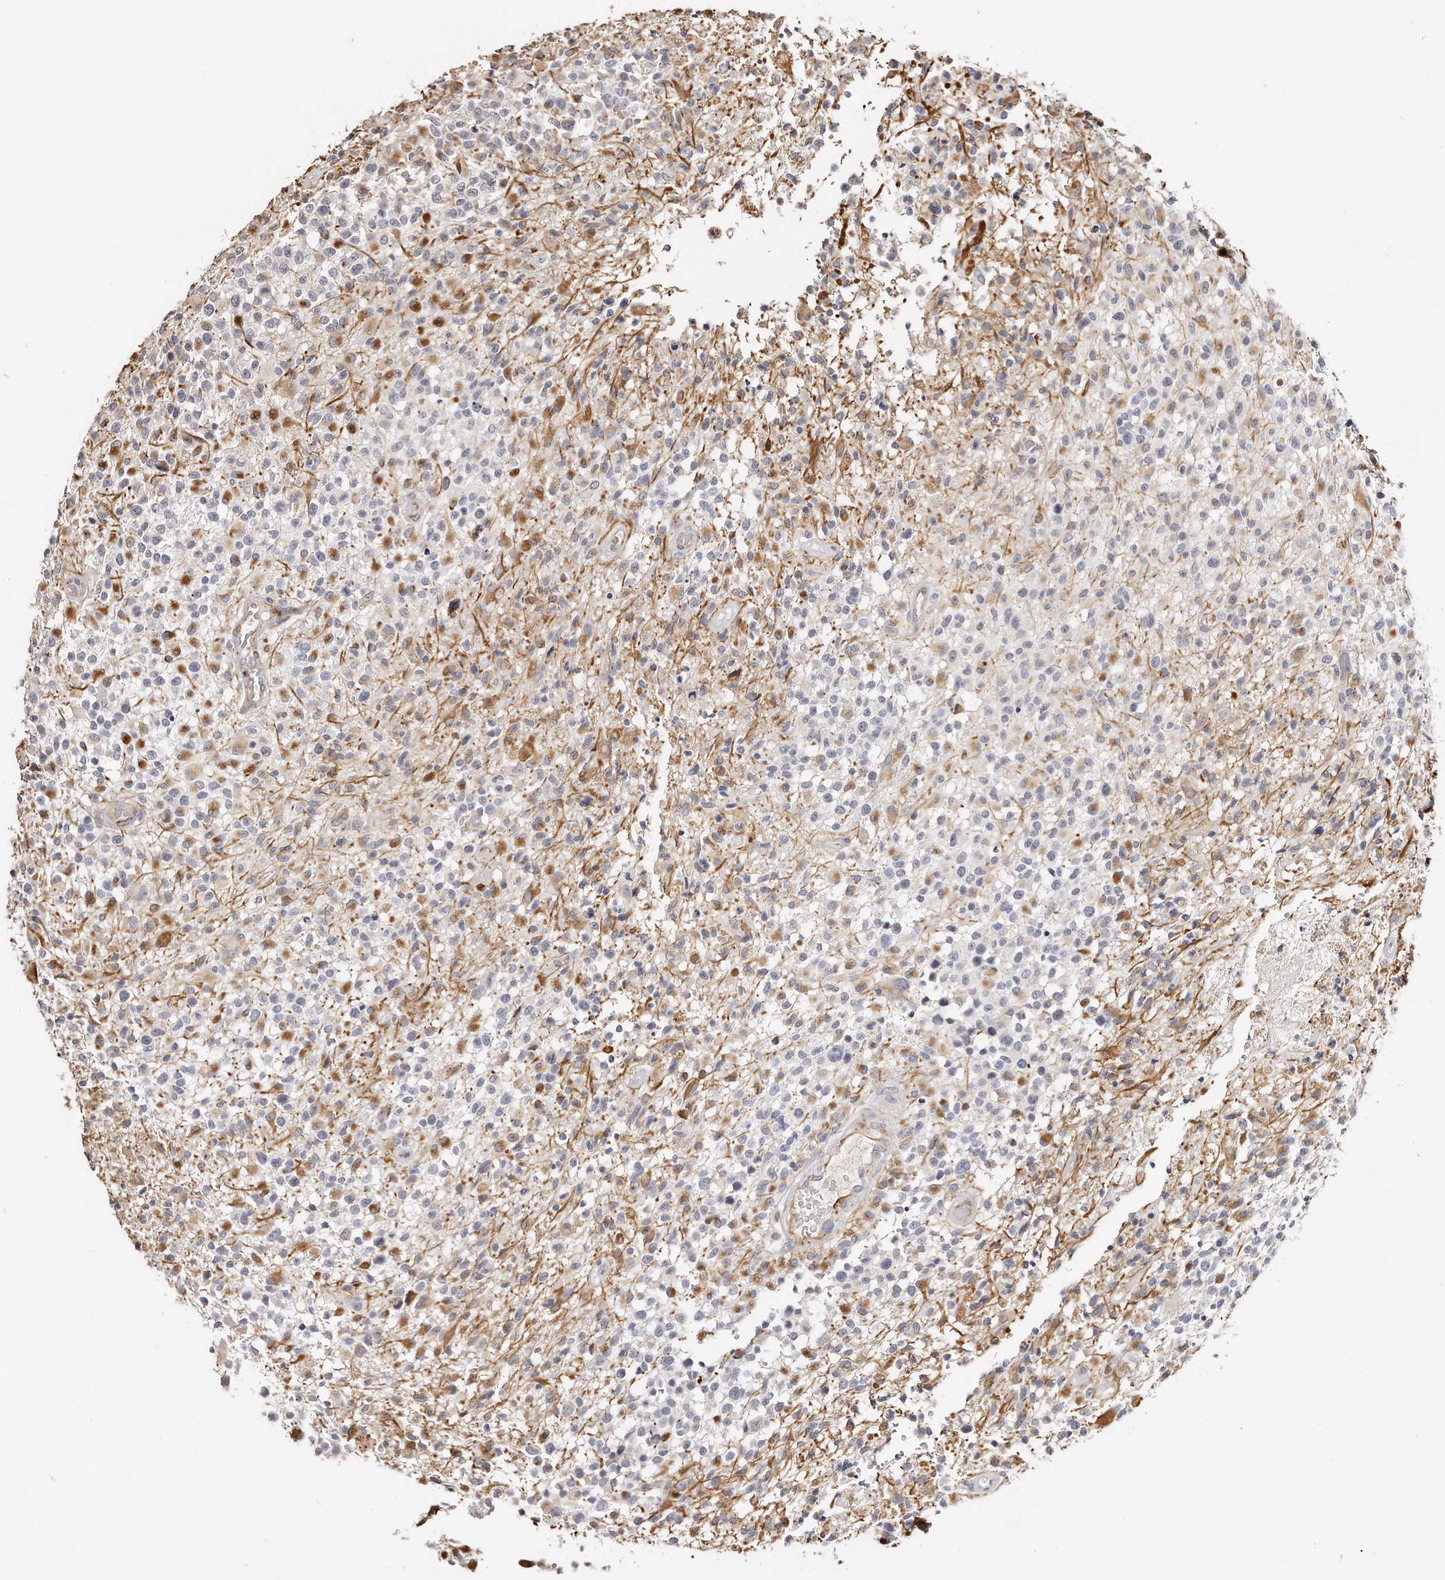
{"staining": {"intensity": "moderate", "quantity": "<25%", "location": "cytoplasmic/membranous"}, "tissue": "glioma", "cell_type": "Tumor cells", "image_type": "cancer", "snomed": [{"axis": "morphology", "description": "Glioma, malignant, High grade"}, {"axis": "morphology", "description": "Glioblastoma, NOS"}, {"axis": "topography", "description": "Brain"}], "caption": "This is an image of IHC staining of glioma, which shows moderate expression in the cytoplasmic/membranous of tumor cells.", "gene": "ZYG11A", "patient": {"sex": "male", "age": 60}}